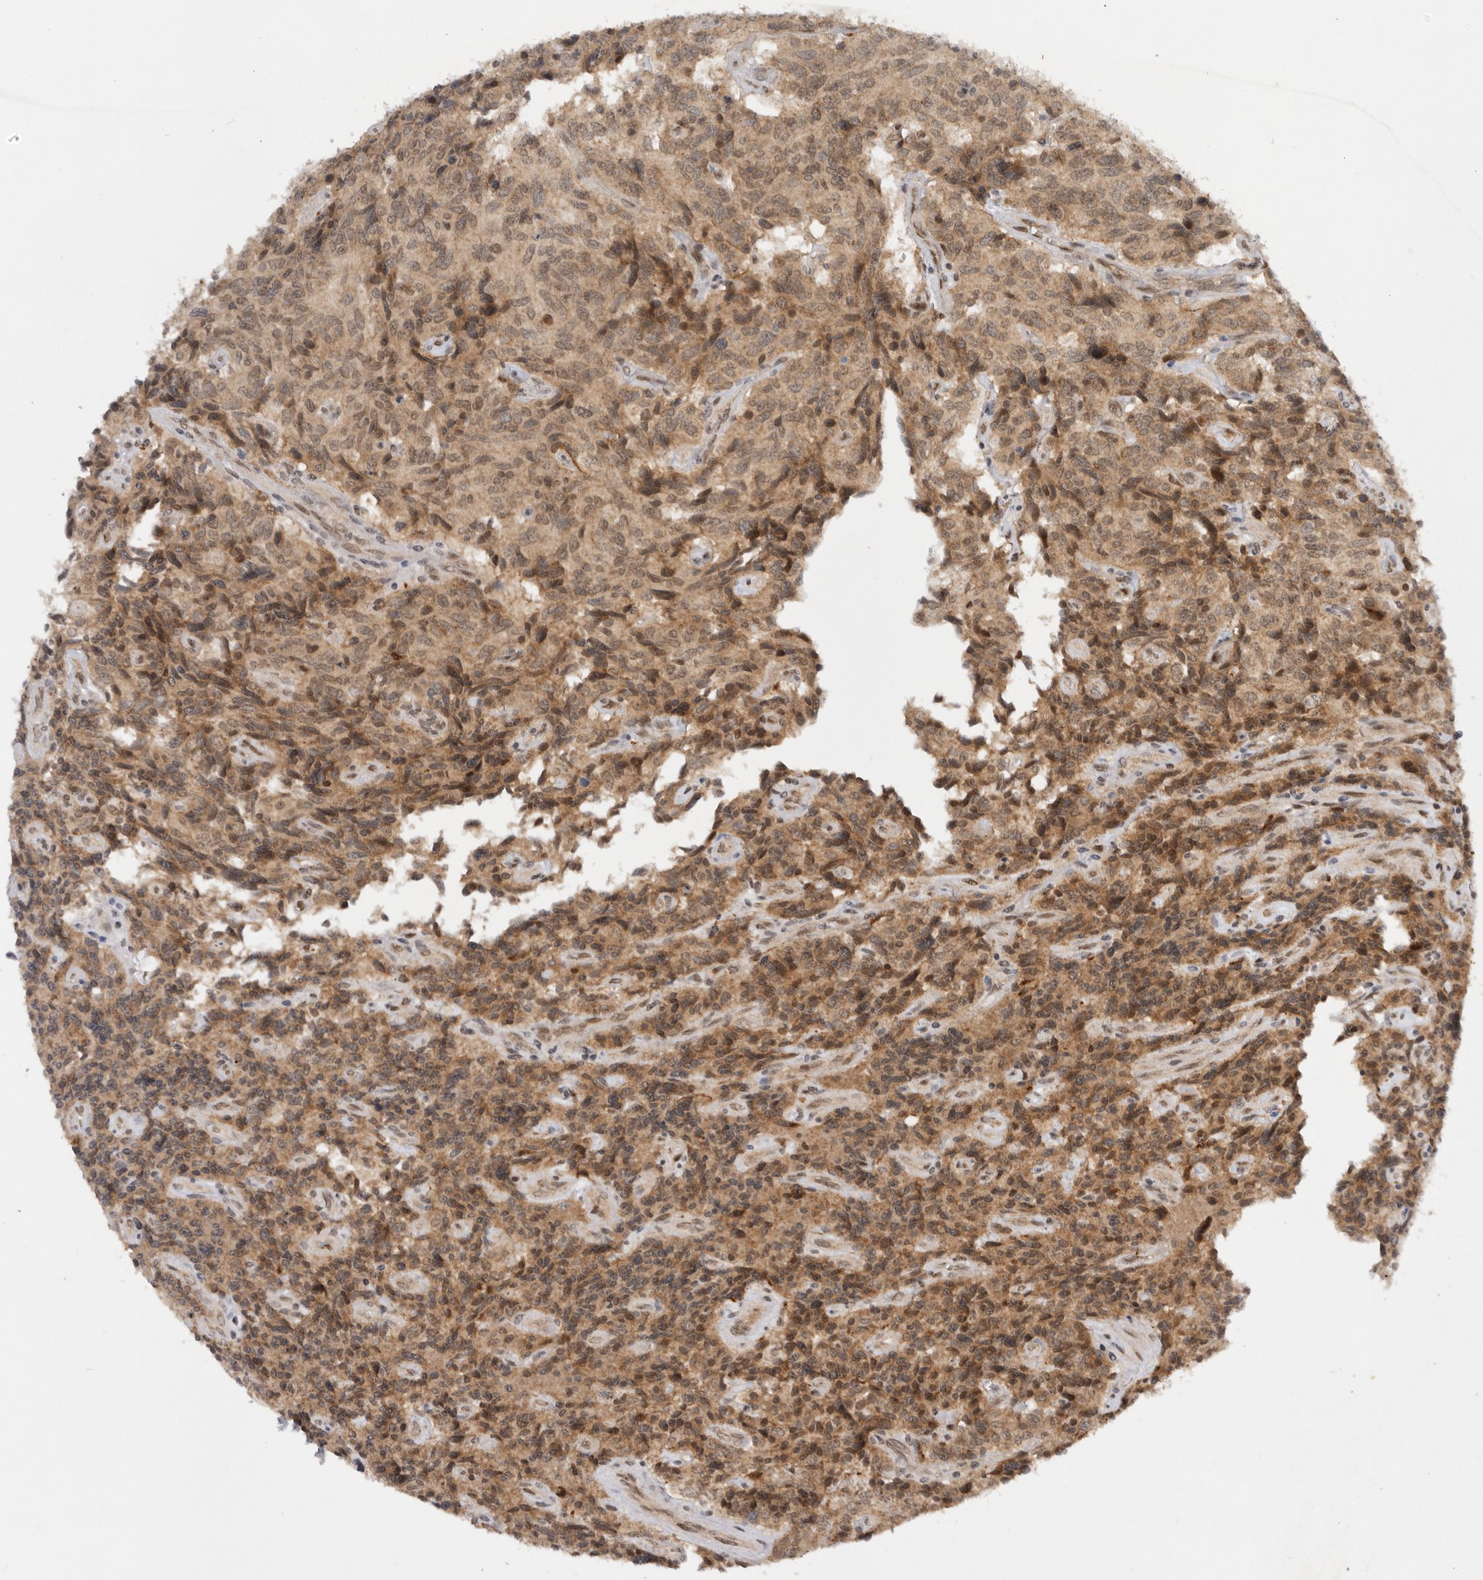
{"staining": {"intensity": "moderate", "quantity": ">75%", "location": "cytoplasmic/membranous,nuclear"}, "tissue": "carcinoid", "cell_type": "Tumor cells", "image_type": "cancer", "snomed": [{"axis": "morphology", "description": "Carcinoid, malignant, NOS"}, {"axis": "topography", "description": "Lung"}], "caption": "Malignant carcinoid was stained to show a protein in brown. There is medium levels of moderate cytoplasmic/membranous and nuclear expression in approximately >75% of tumor cells. The staining is performed using DAB brown chromogen to label protein expression. The nuclei are counter-stained blue using hematoxylin.", "gene": "TARS2", "patient": {"sex": "female", "age": 46}}